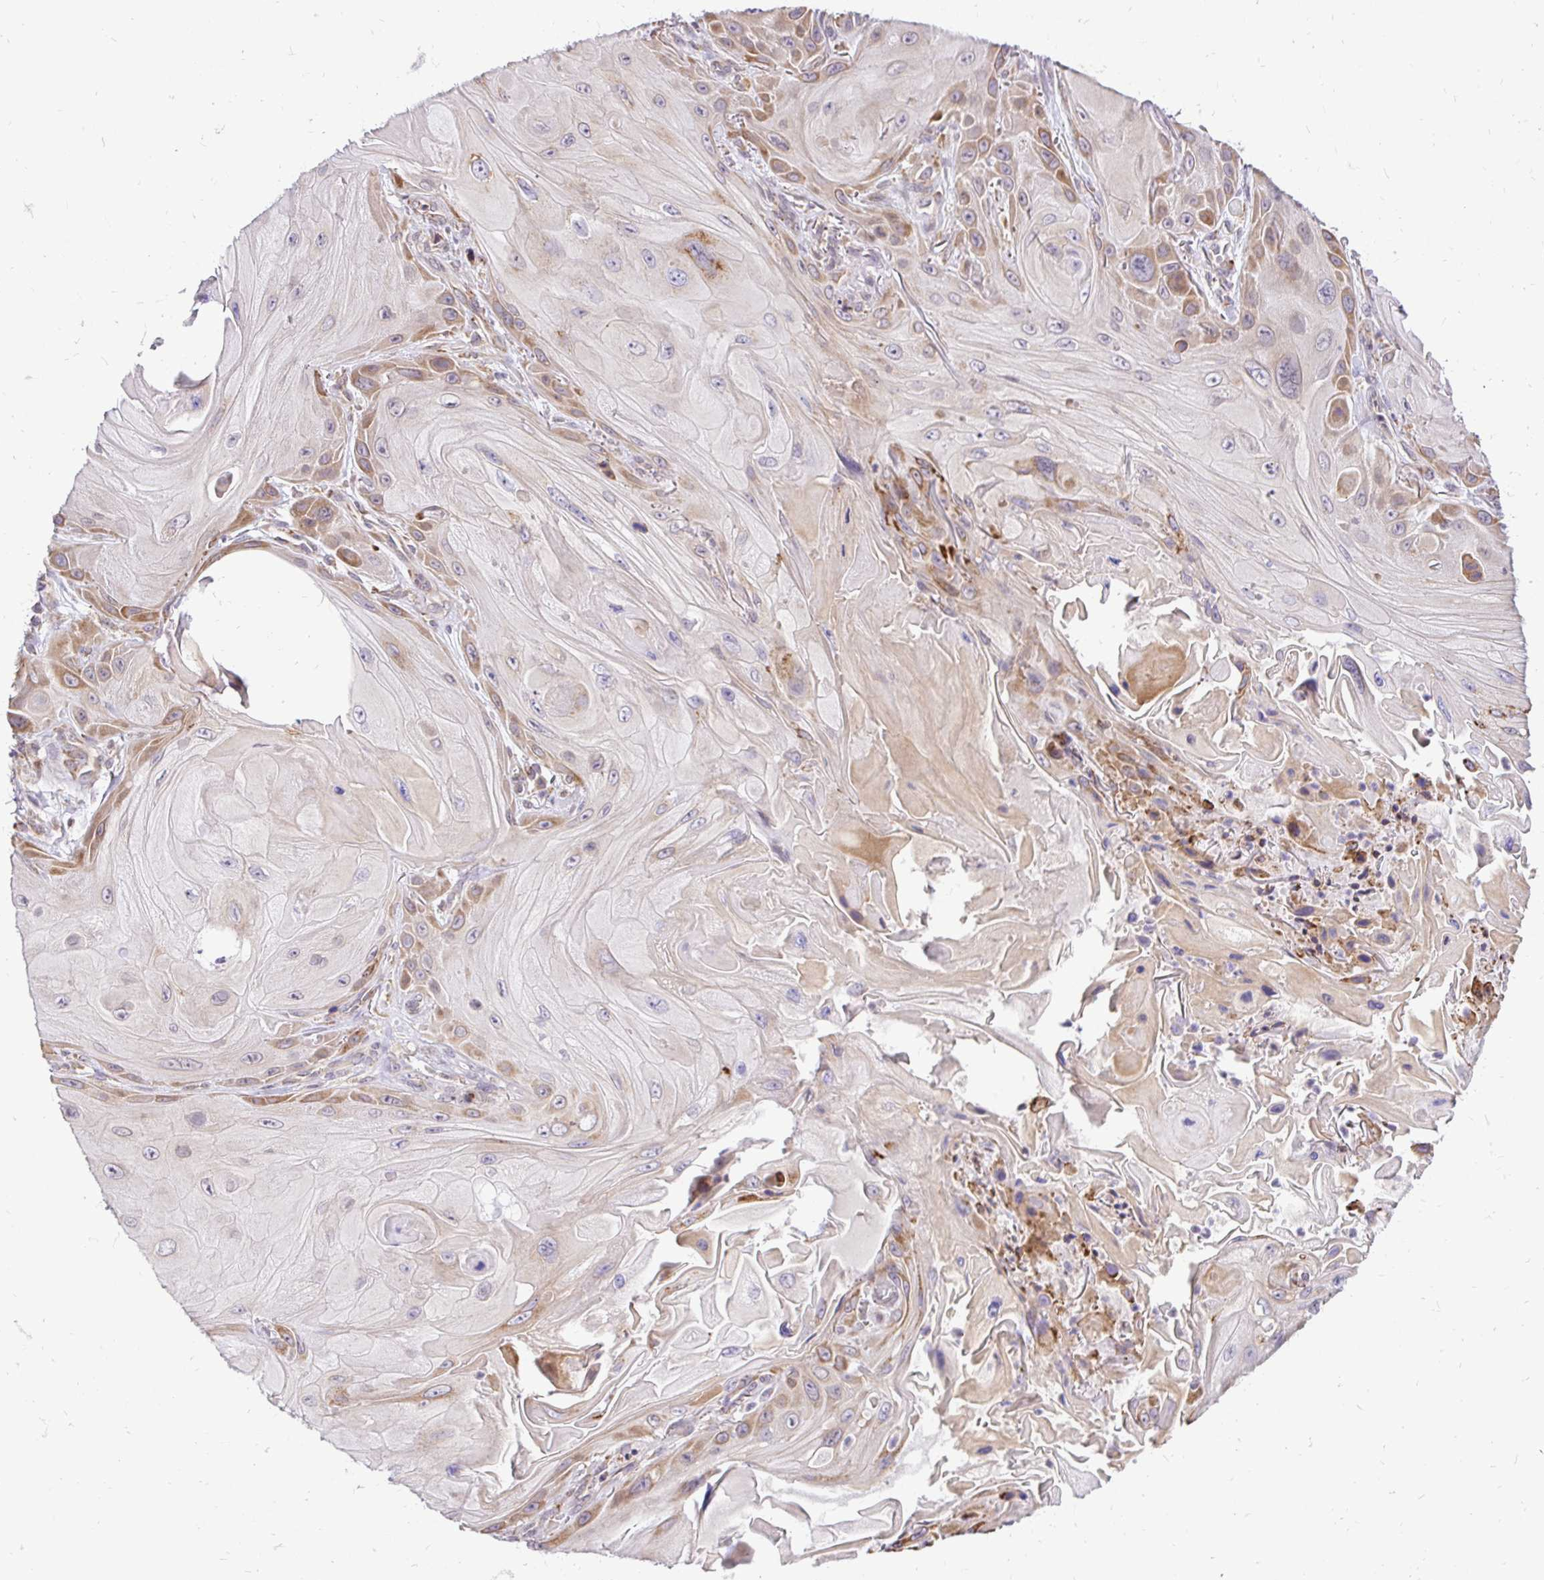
{"staining": {"intensity": "moderate", "quantity": "<25%", "location": "cytoplasmic/membranous"}, "tissue": "skin cancer", "cell_type": "Tumor cells", "image_type": "cancer", "snomed": [{"axis": "morphology", "description": "Squamous cell carcinoma, NOS"}, {"axis": "topography", "description": "Skin"}], "caption": "Immunohistochemistry (IHC) of squamous cell carcinoma (skin) displays low levels of moderate cytoplasmic/membranous positivity in approximately <25% of tumor cells.", "gene": "NAALAD2", "patient": {"sex": "female", "age": 94}}